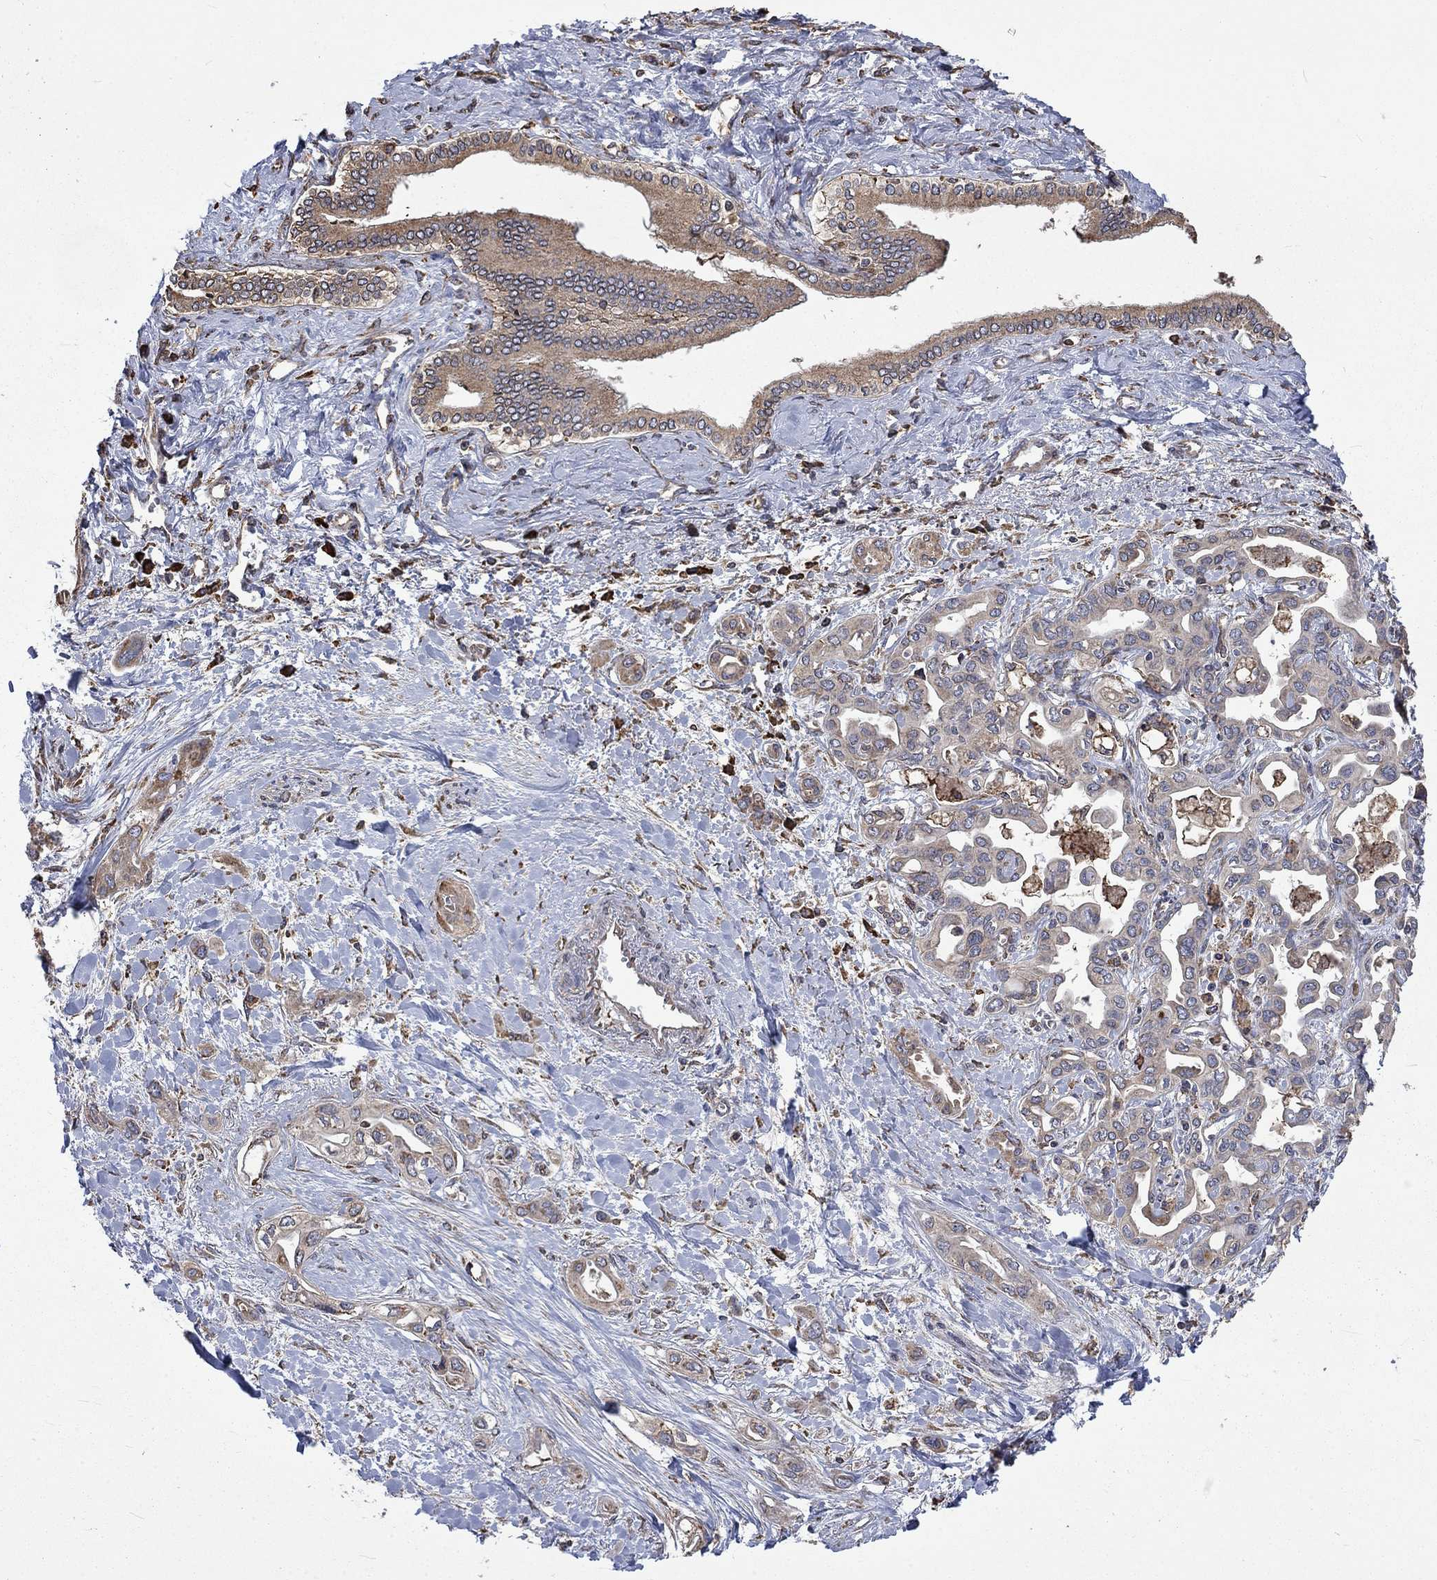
{"staining": {"intensity": "weak", "quantity": "25%-75%", "location": "cytoplasmic/membranous"}, "tissue": "liver cancer", "cell_type": "Tumor cells", "image_type": "cancer", "snomed": [{"axis": "morphology", "description": "Cholangiocarcinoma"}, {"axis": "topography", "description": "Liver"}], "caption": "Tumor cells show low levels of weak cytoplasmic/membranous positivity in about 25%-75% of cells in liver cholangiocarcinoma.", "gene": "ESRRA", "patient": {"sex": "female", "age": 64}}